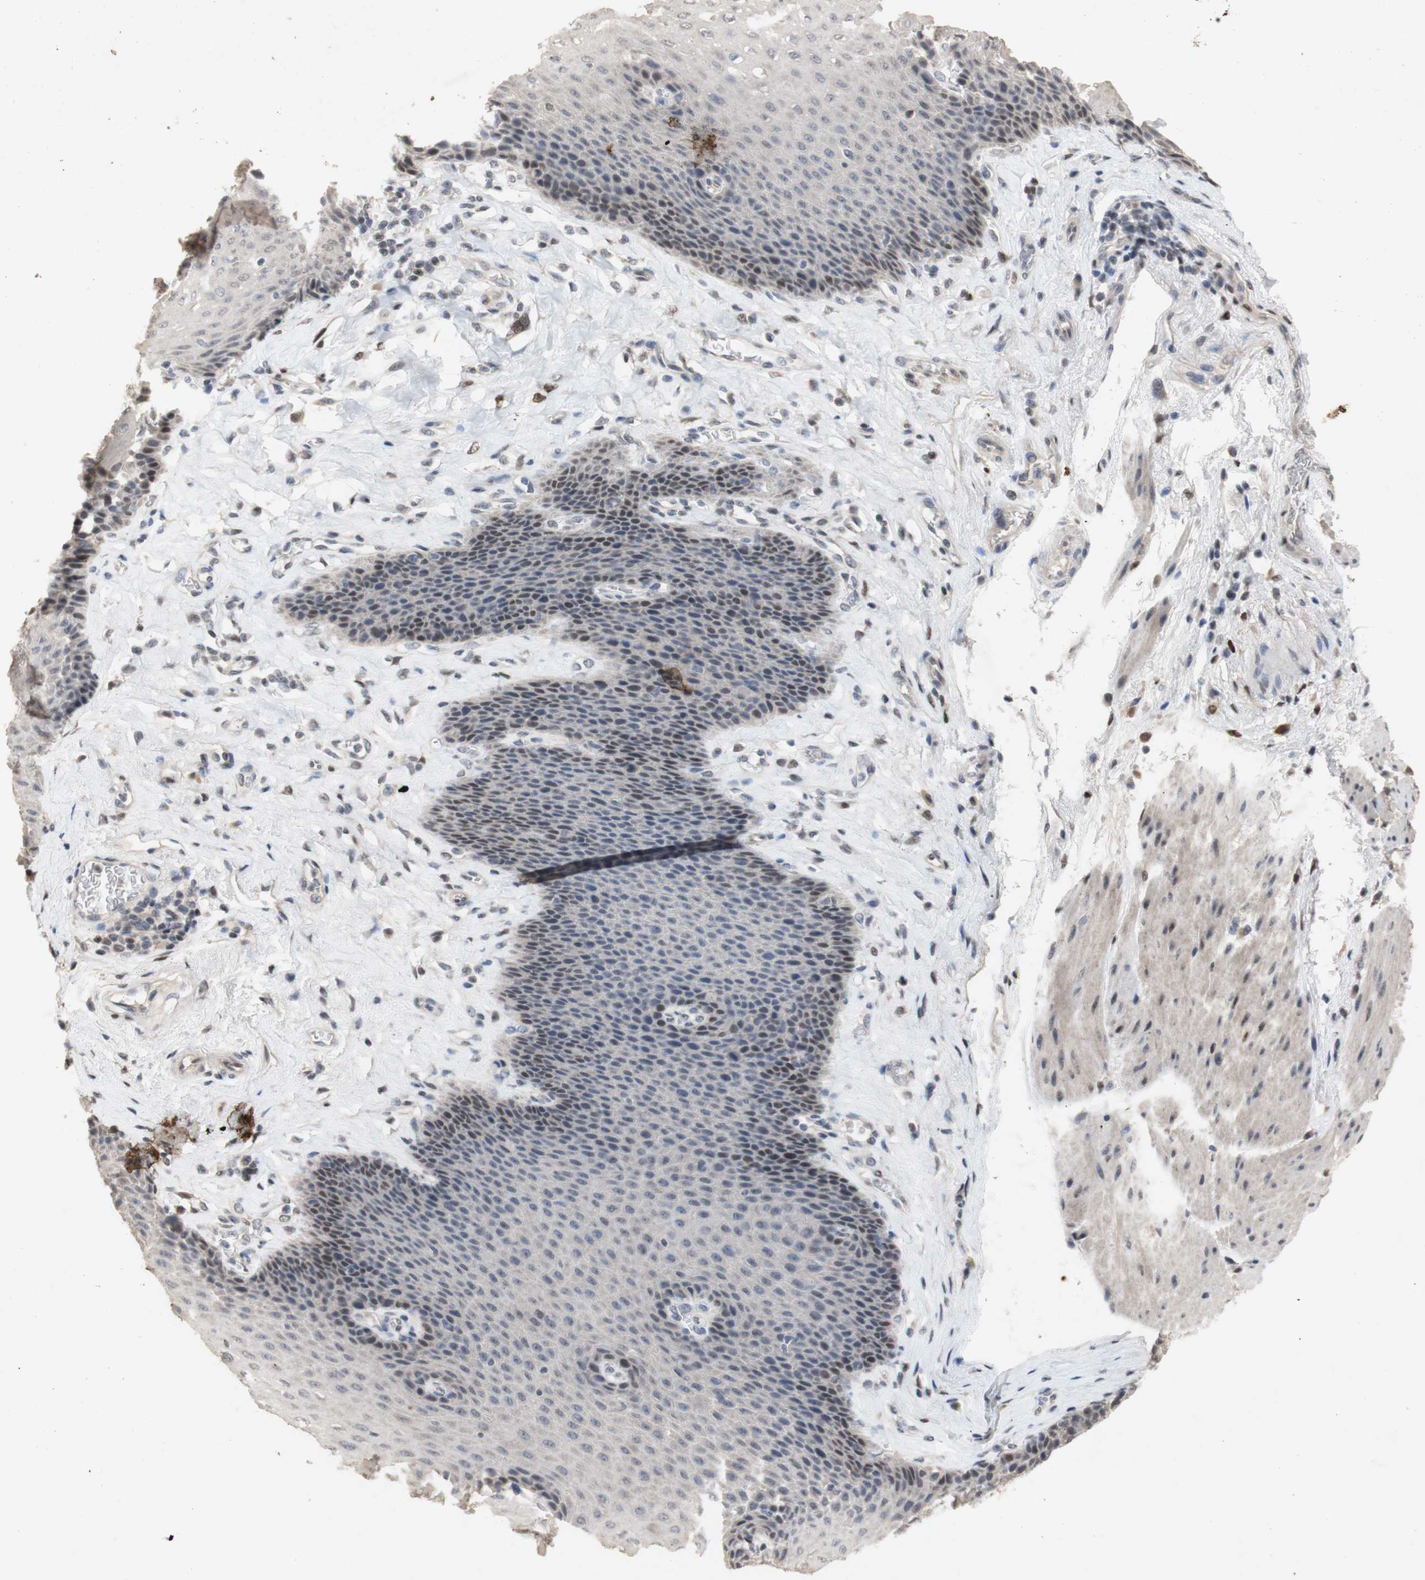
{"staining": {"intensity": "weak", "quantity": "<25%", "location": "nuclear"}, "tissue": "esophagus", "cell_type": "Squamous epithelial cells", "image_type": "normal", "snomed": [{"axis": "morphology", "description": "Normal tissue, NOS"}, {"axis": "topography", "description": "Esophagus"}], "caption": "DAB immunohistochemical staining of normal esophagus reveals no significant expression in squamous epithelial cells.", "gene": "FOSB", "patient": {"sex": "female", "age": 72}}